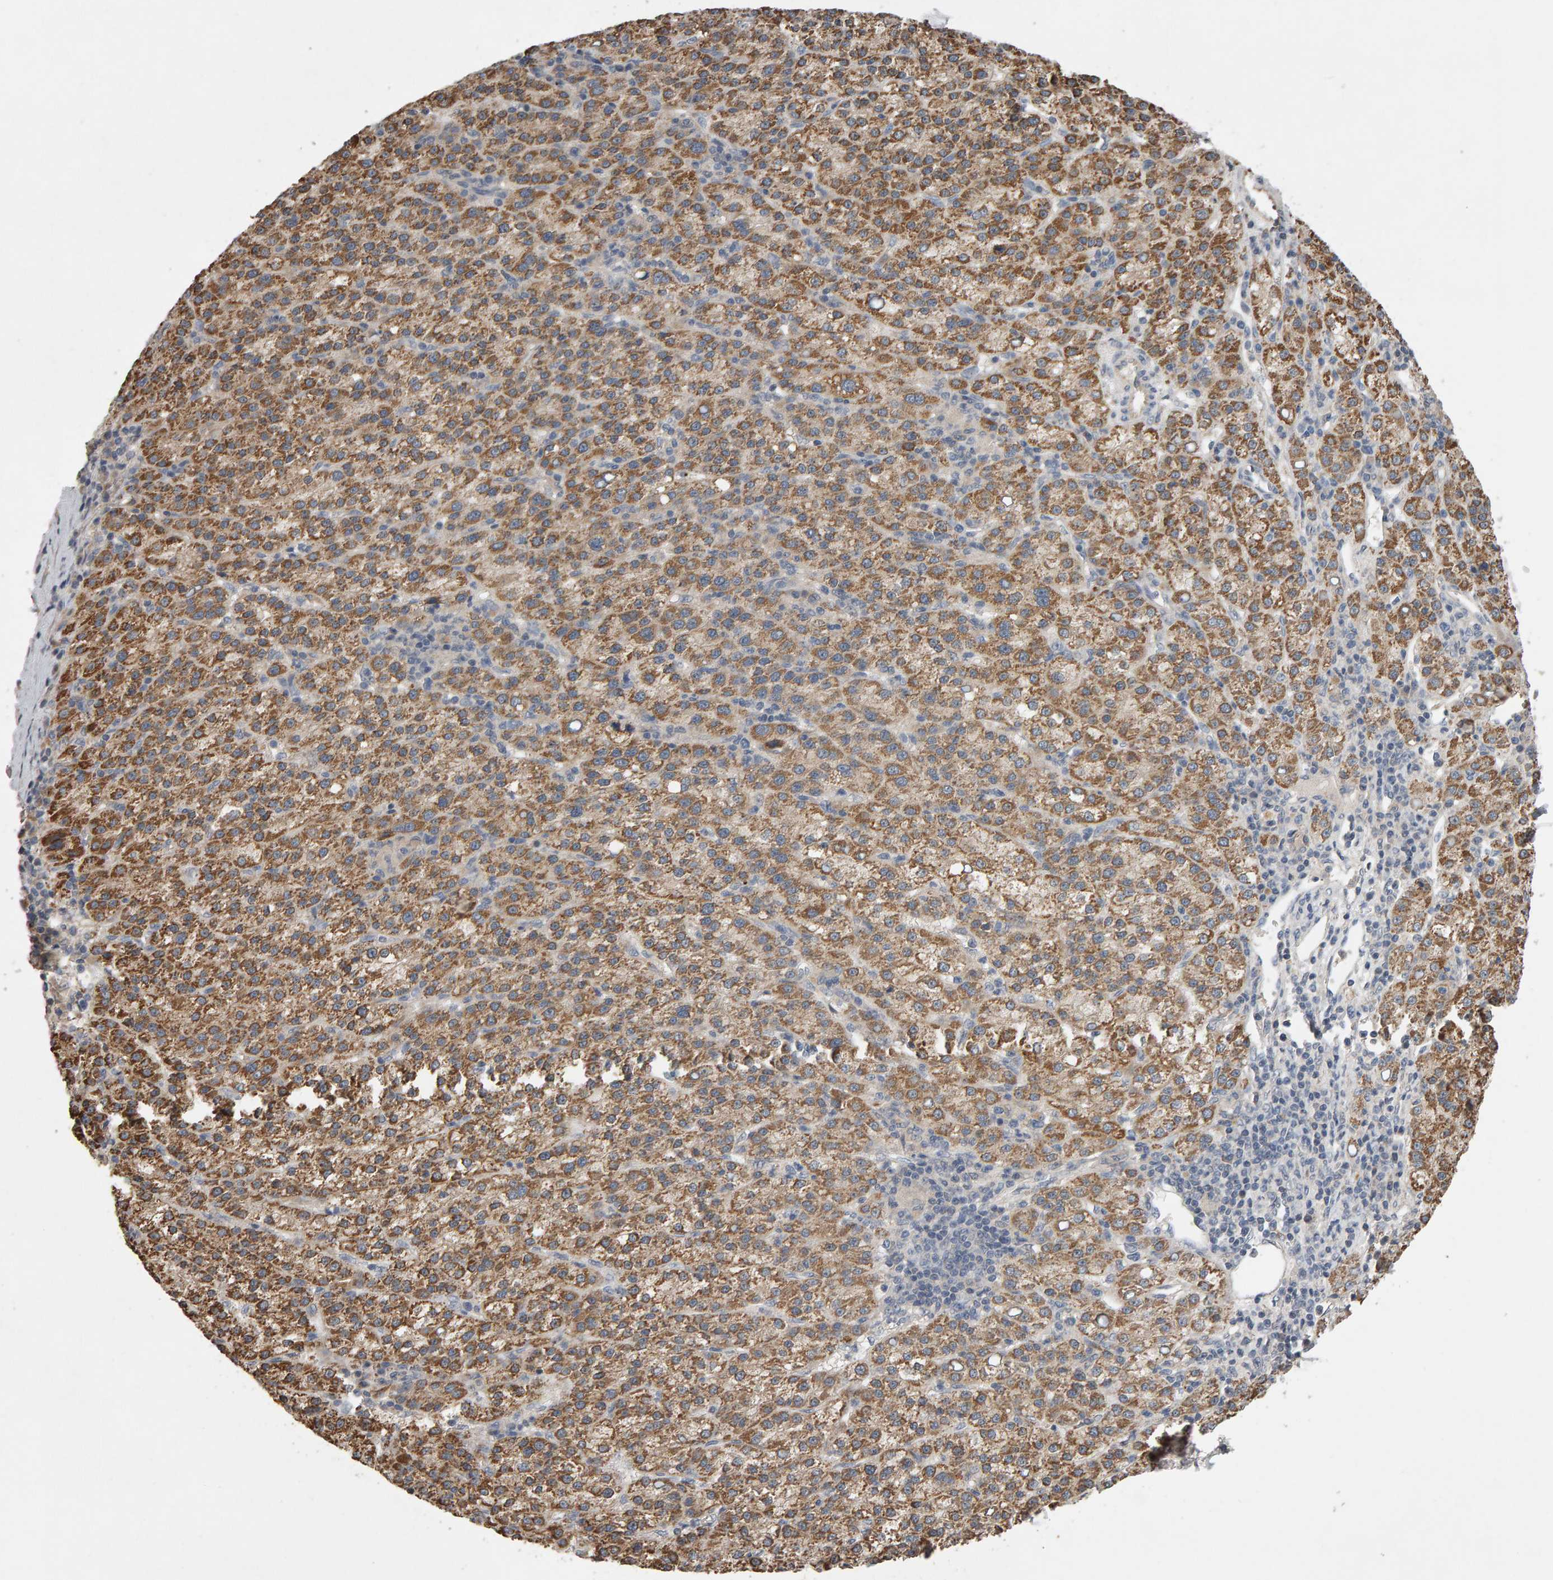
{"staining": {"intensity": "moderate", "quantity": ">75%", "location": "cytoplasmic/membranous"}, "tissue": "liver cancer", "cell_type": "Tumor cells", "image_type": "cancer", "snomed": [{"axis": "morphology", "description": "Carcinoma, Hepatocellular, NOS"}, {"axis": "topography", "description": "Liver"}], "caption": "IHC staining of liver hepatocellular carcinoma, which displays medium levels of moderate cytoplasmic/membranous expression in approximately >75% of tumor cells indicating moderate cytoplasmic/membranous protein expression. The staining was performed using DAB (3,3'-diaminobenzidine) (brown) for protein detection and nuclei were counterstained in hematoxylin (blue).", "gene": "COASY", "patient": {"sex": "female", "age": 58}}